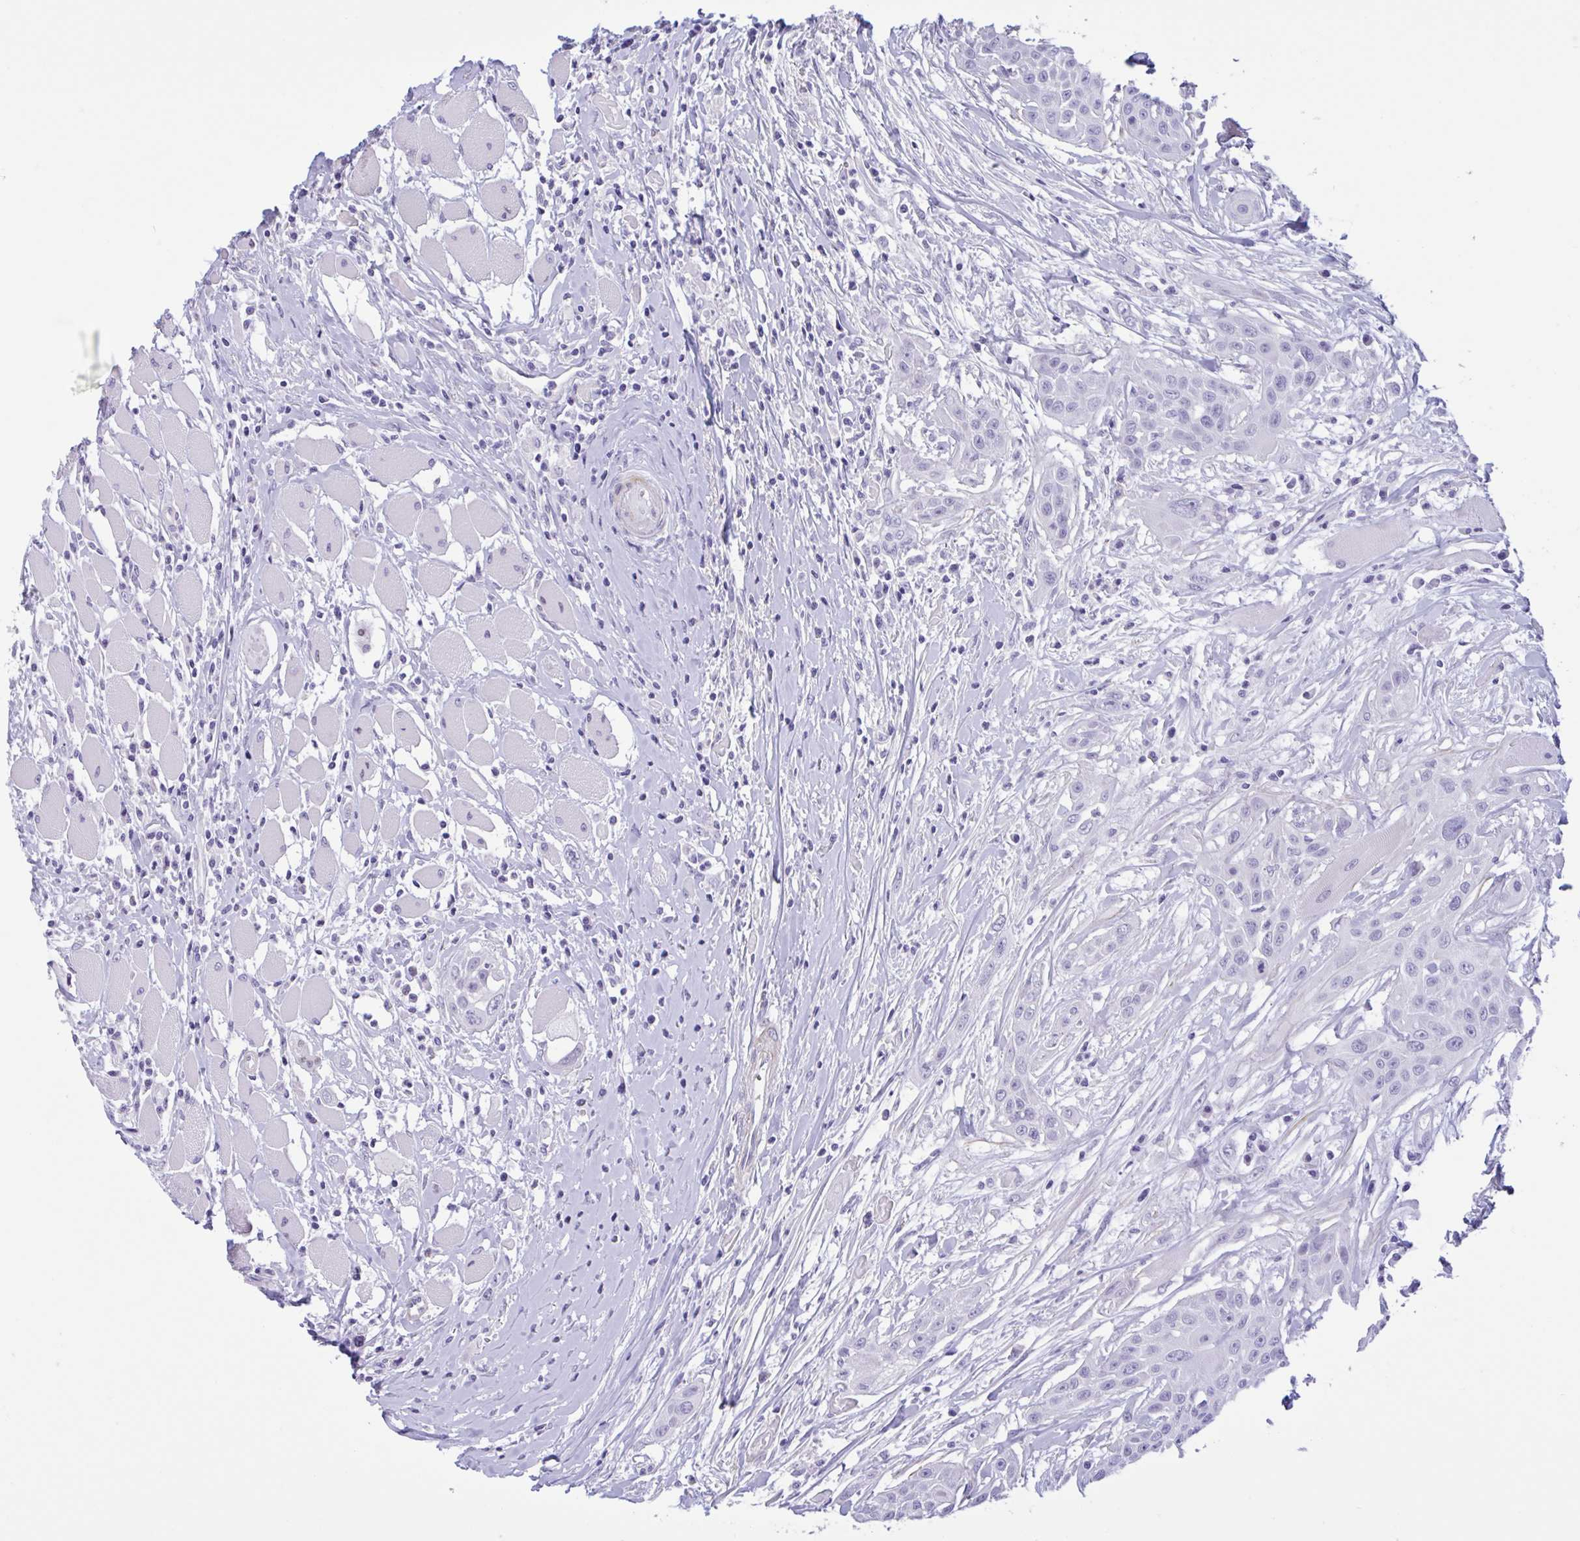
{"staining": {"intensity": "negative", "quantity": "none", "location": "none"}, "tissue": "head and neck cancer", "cell_type": "Tumor cells", "image_type": "cancer", "snomed": [{"axis": "morphology", "description": "Squamous cell carcinoma, NOS"}, {"axis": "topography", "description": "Head-Neck"}], "caption": "IHC of human squamous cell carcinoma (head and neck) reveals no expression in tumor cells. Brightfield microscopy of IHC stained with DAB (brown) and hematoxylin (blue), captured at high magnification.", "gene": "AHCYL2", "patient": {"sex": "female", "age": 73}}